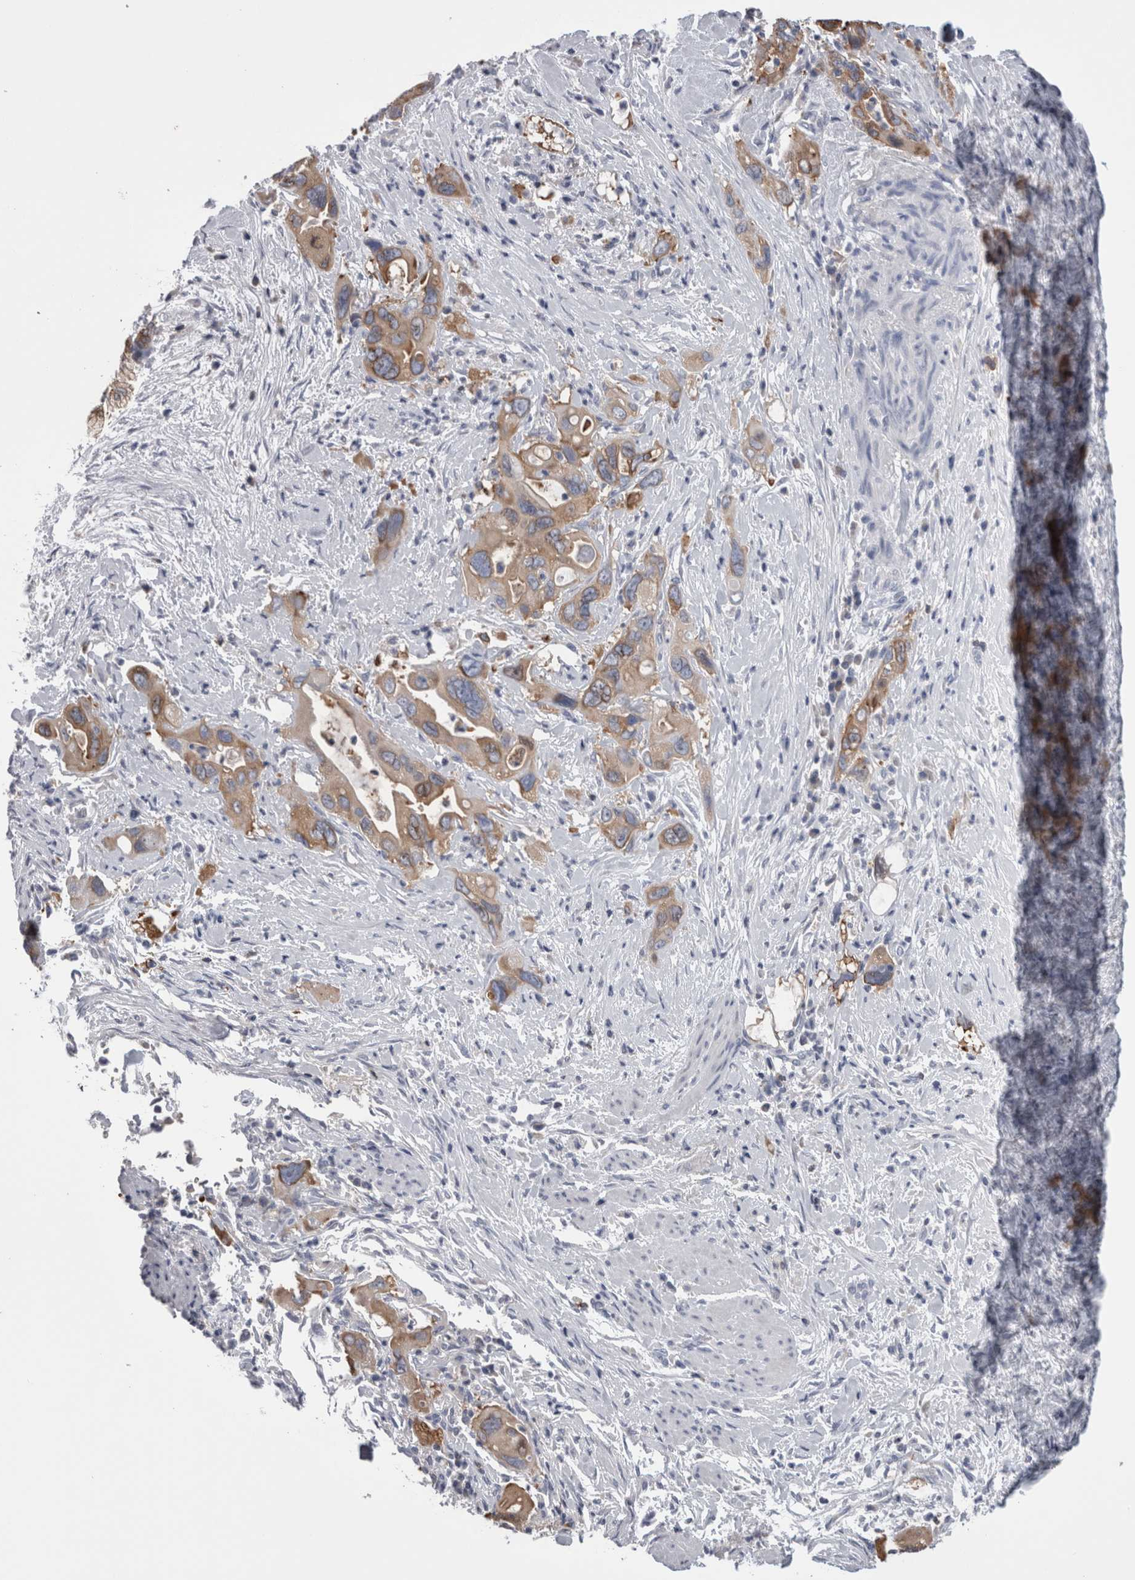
{"staining": {"intensity": "moderate", "quantity": ">75%", "location": "cytoplasmic/membranous"}, "tissue": "pancreatic cancer", "cell_type": "Tumor cells", "image_type": "cancer", "snomed": [{"axis": "morphology", "description": "Adenocarcinoma, NOS"}, {"axis": "topography", "description": "Pancreas"}], "caption": "The photomicrograph shows immunohistochemical staining of pancreatic cancer. There is moderate cytoplasmic/membranous expression is seen in about >75% of tumor cells.", "gene": "DCTN6", "patient": {"sex": "female", "age": 70}}